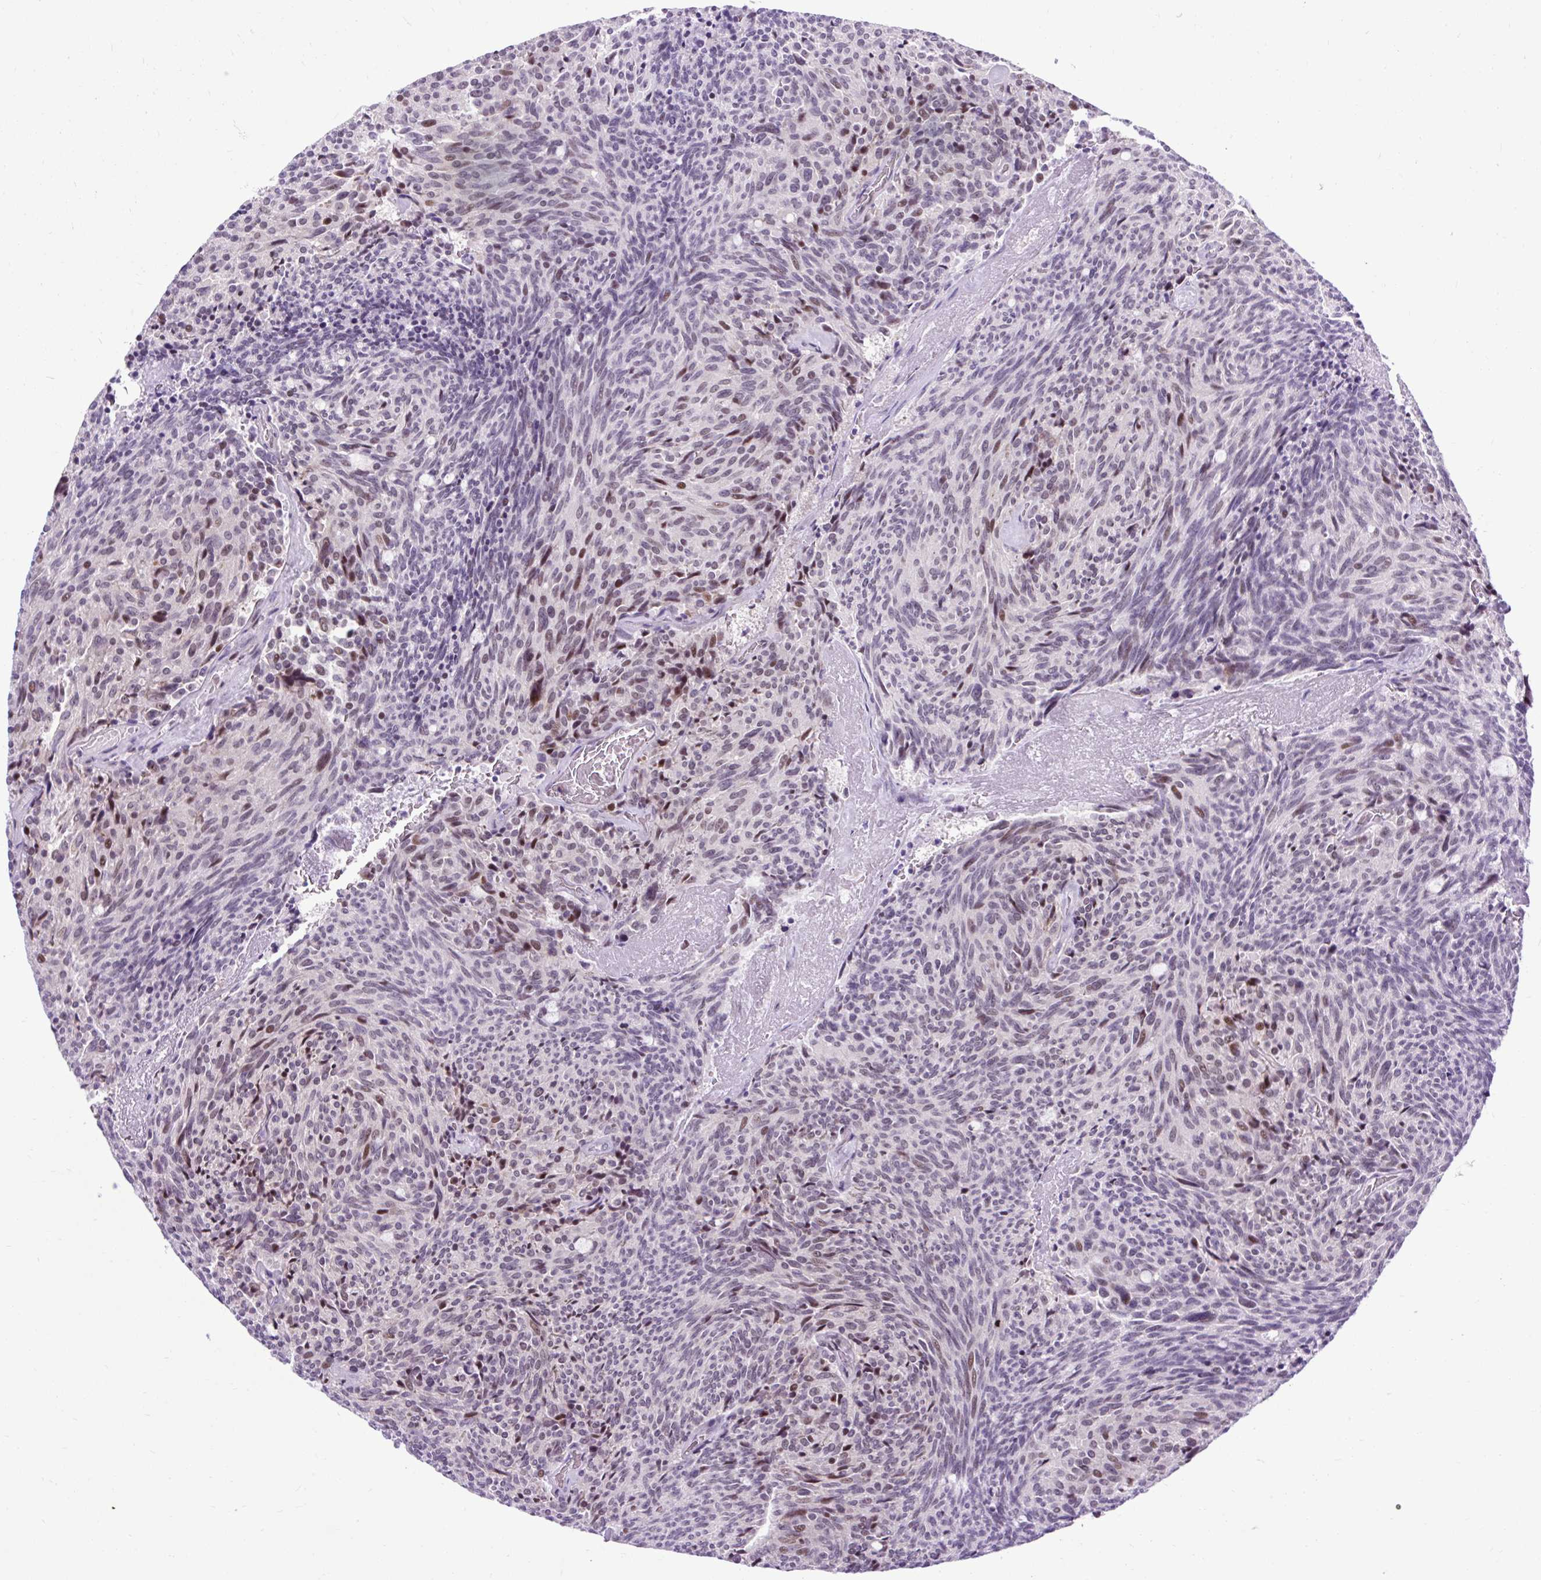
{"staining": {"intensity": "moderate", "quantity": "<25%", "location": "nuclear"}, "tissue": "carcinoid", "cell_type": "Tumor cells", "image_type": "cancer", "snomed": [{"axis": "morphology", "description": "Carcinoid, malignant, NOS"}, {"axis": "topography", "description": "Pancreas"}], "caption": "Moderate nuclear staining for a protein is present in approximately <25% of tumor cells of carcinoid using immunohistochemistry.", "gene": "CLK2", "patient": {"sex": "female", "age": 54}}